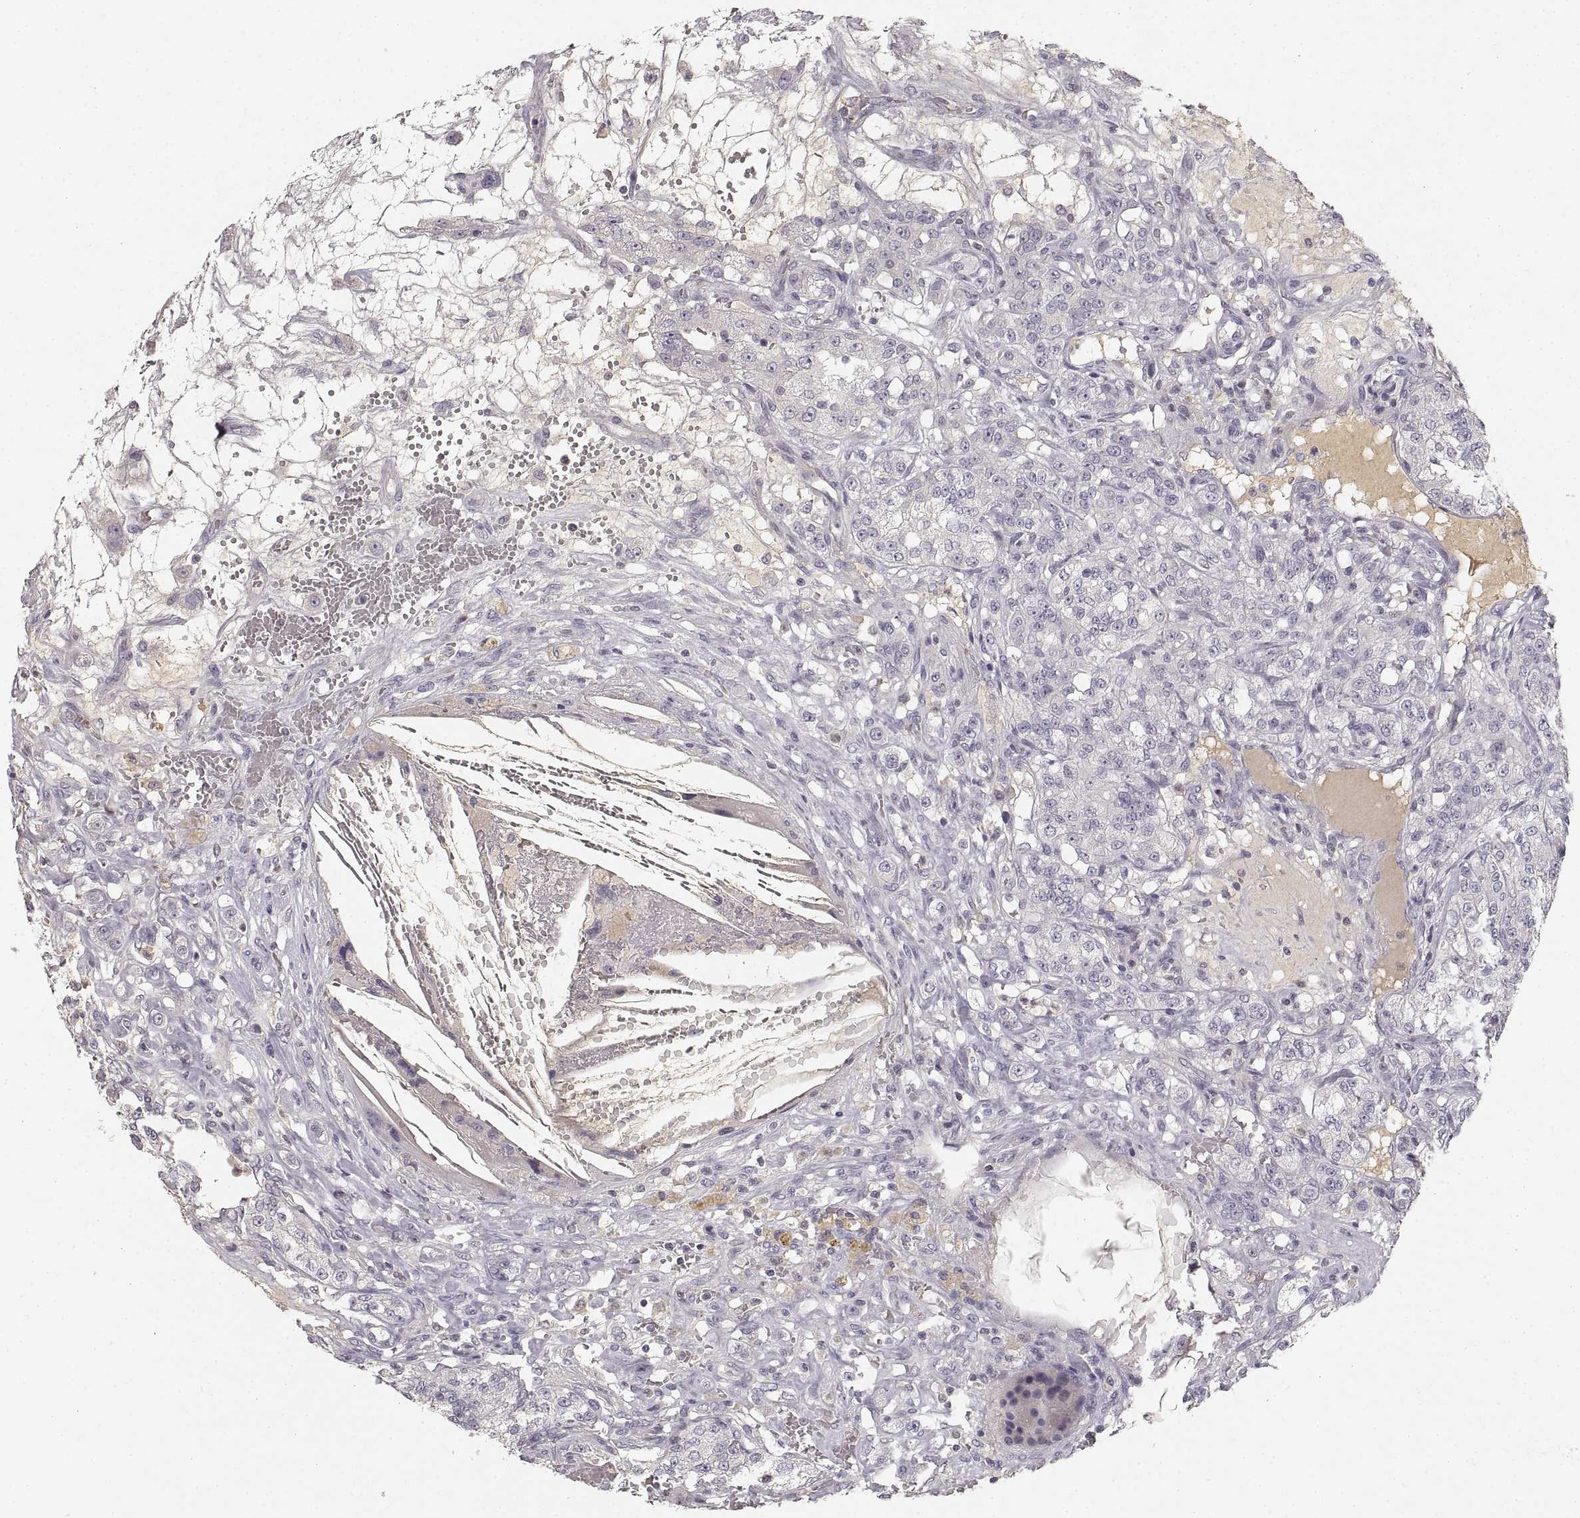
{"staining": {"intensity": "negative", "quantity": "none", "location": "none"}, "tissue": "renal cancer", "cell_type": "Tumor cells", "image_type": "cancer", "snomed": [{"axis": "morphology", "description": "Adenocarcinoma, NOS"}, {"axis": "topography", "description": "Kidney"}], "caption": "Protein analysis of adenocarcinoma (renal) shows no significant positivity in tumor cells. (DAB immunohistochemistry, high magnification).", "gene": "RUNDC3A", "patient": {"sex": "female", "age": 63}}